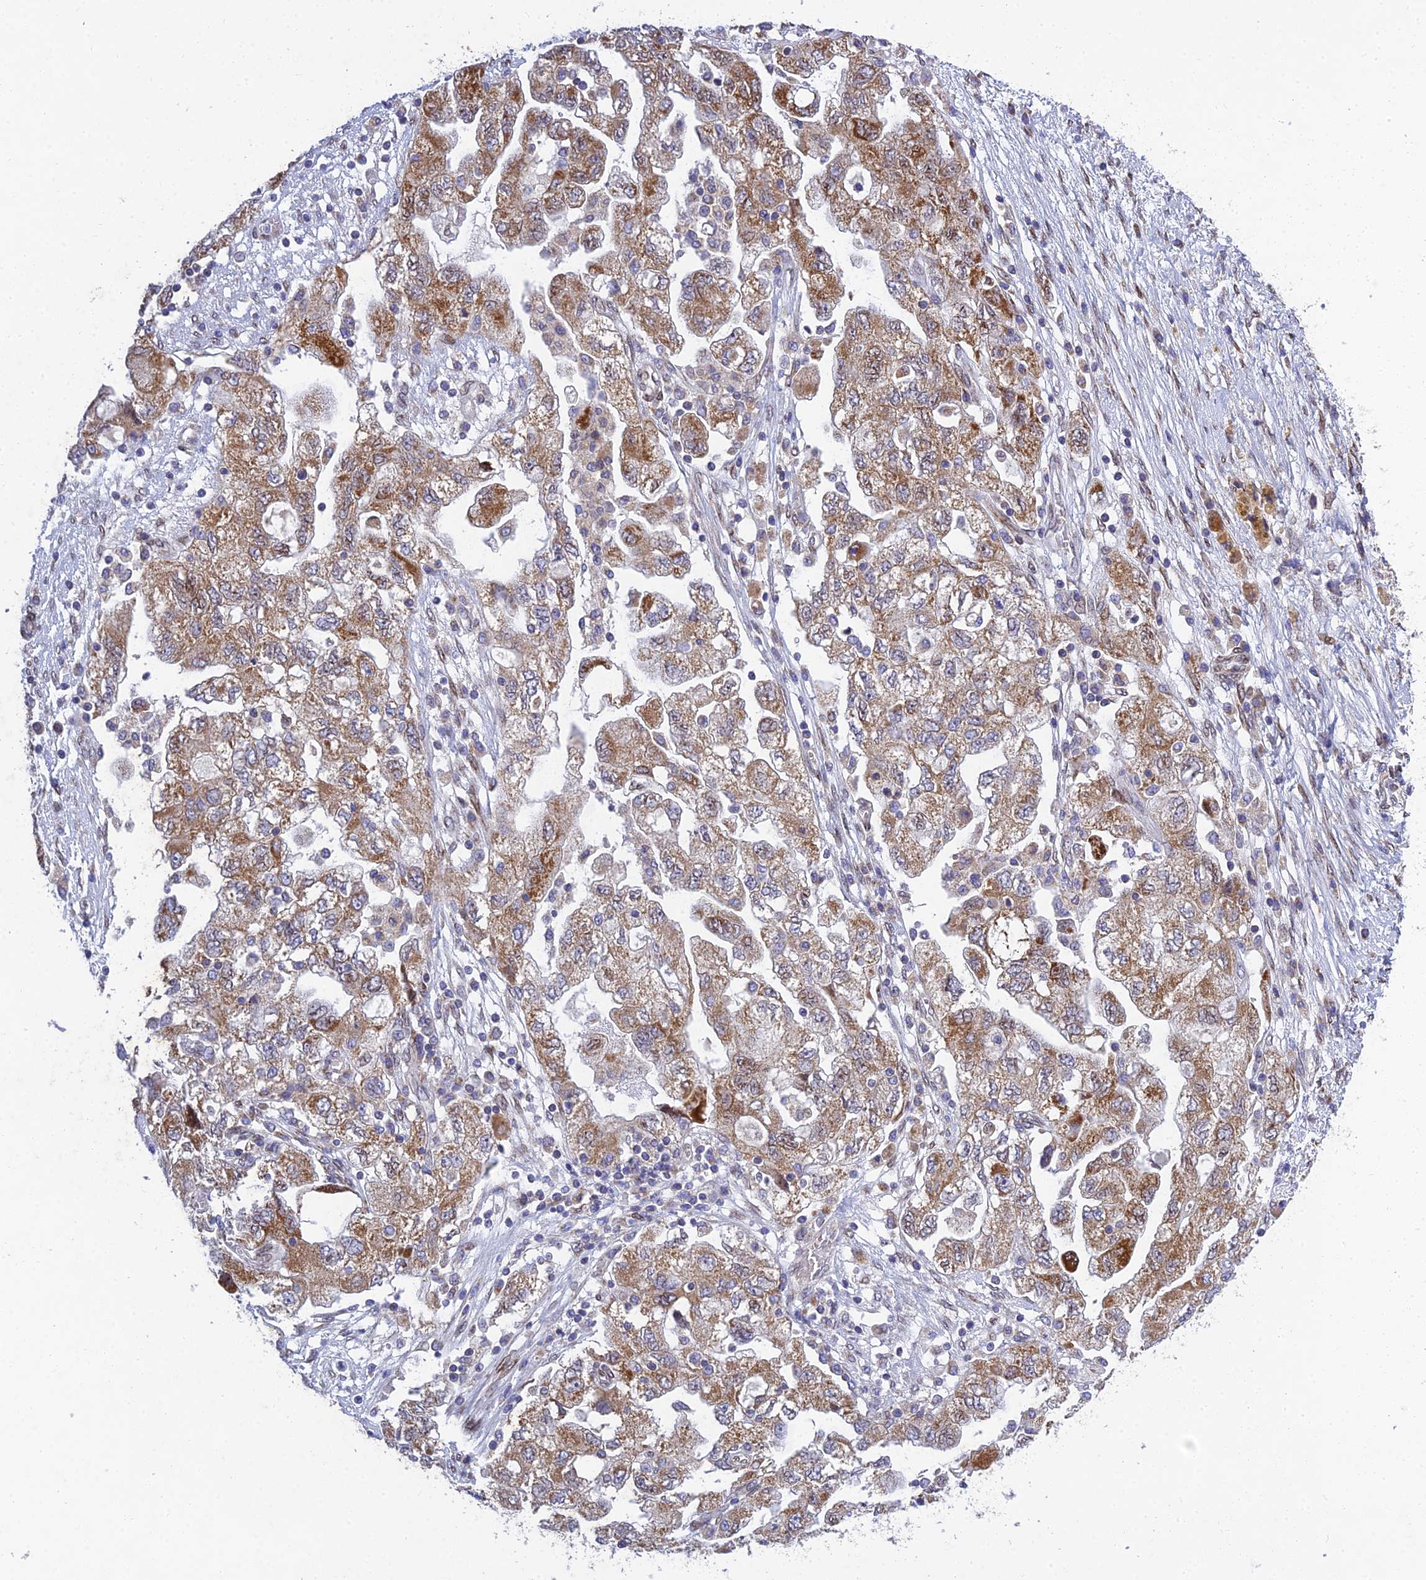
{"staining": {"intensity": "moderate", "quantity": "25%-75%", "location": "cytoplasmic/membranous"}, "tissue": "ovarian cancer", "cell_type": "Tumor cells", "image_type": "cancer", "snomed": [{"axis": "morphology", "description": "Carcinoma, NOS"}, {"axis": "morphology", "description": "Cystadenocarcinoma, serous, NOS"}, {"axis": "topography", "description": "Ovary"}], "caption": "Protein staining exhibits moderate cytoplasmic/membranous staining in about 25%-75% of tumor cells in serous cystadenocarcinoma (ovarian). (Brightfield microscopy of DAB IHC at high magnification).", "gene": "MGAT2", "patient": {"sex": "female", "age": 69}}